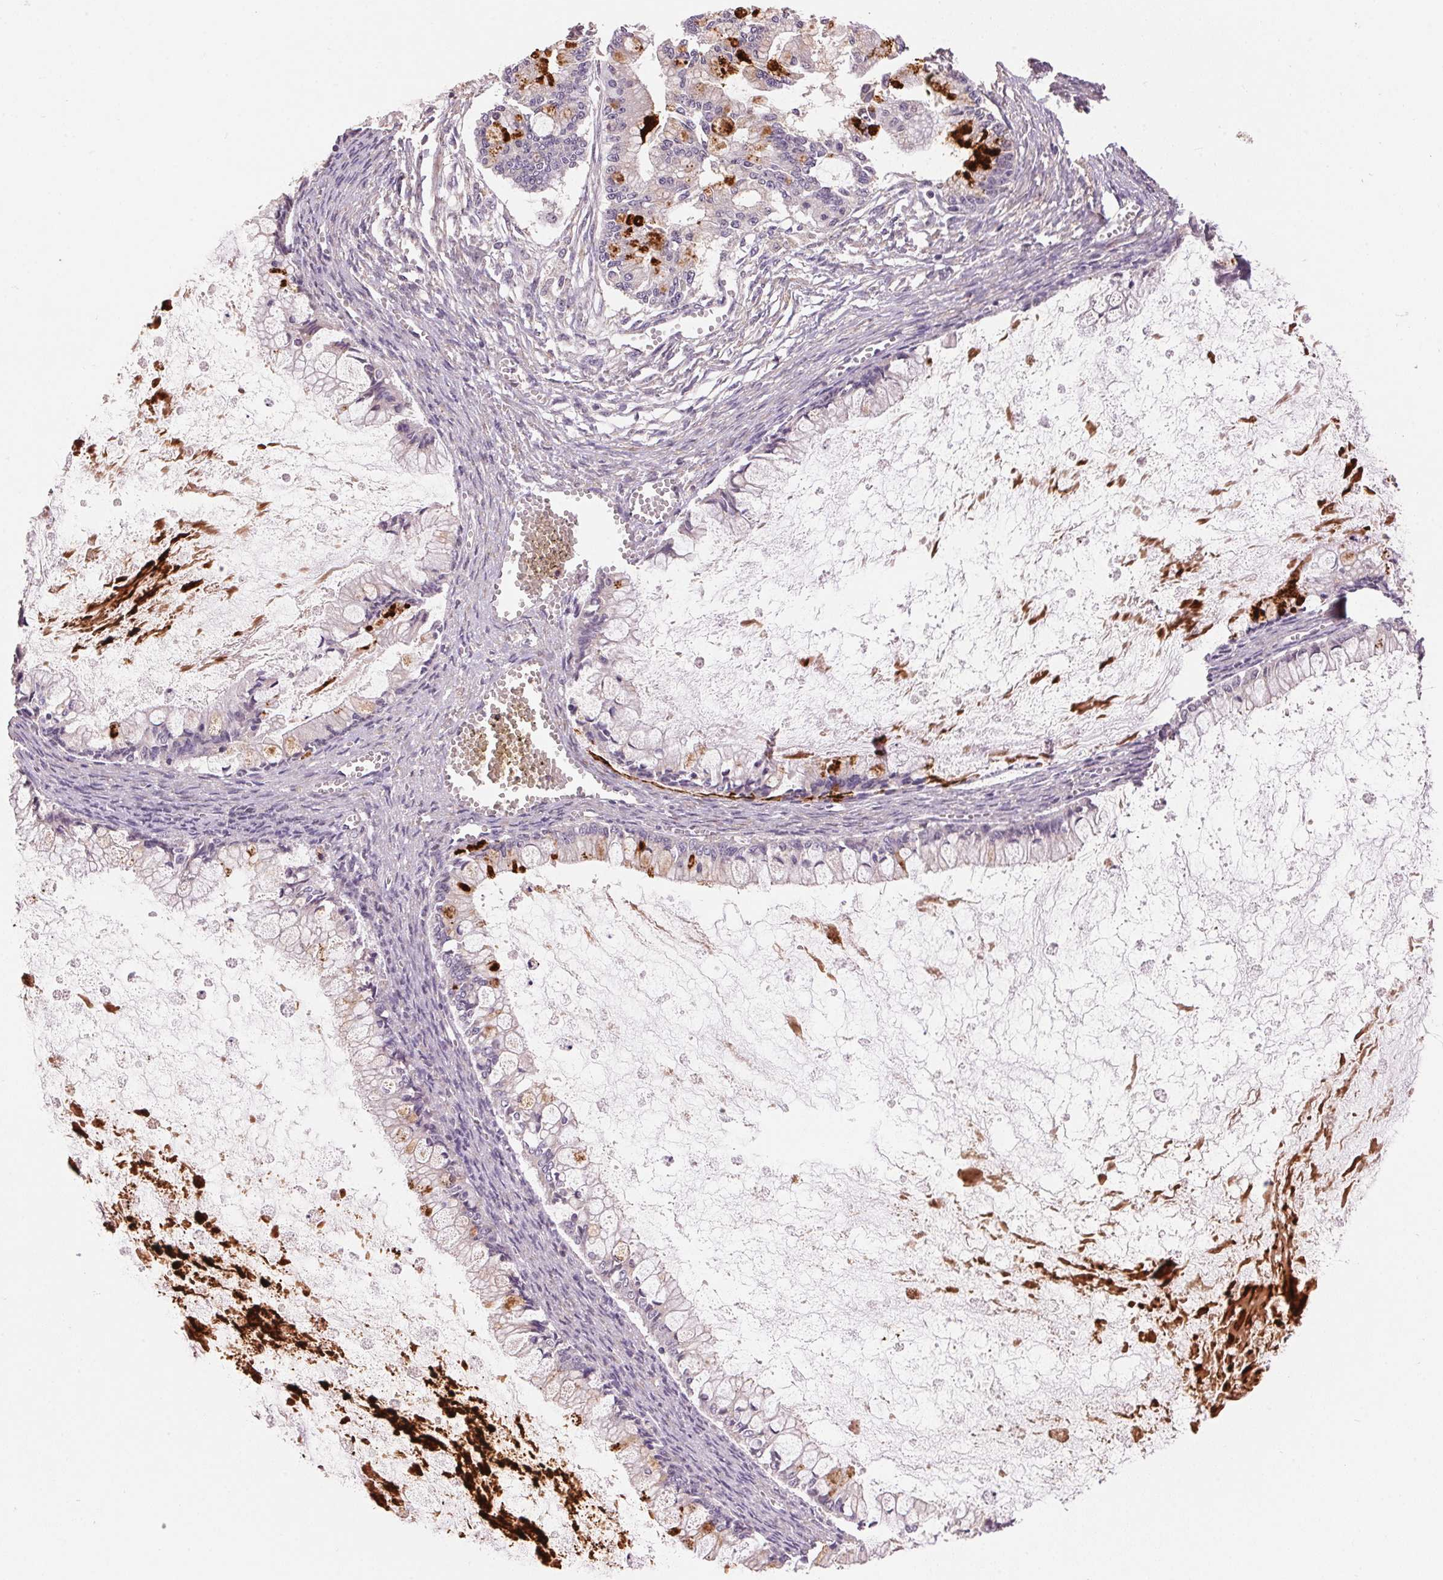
{"staining": {"intensity": "strong", "quantity": "<25%", "location": "cytoplasmic/membranous"}, "tissue": "ovarian cancer", "cell_type": "Tumor cells", "image_type": "cancer", "snomed": [{"axis": "morphology", "description": "Cystadenocarcinoma, mucinous, NOS"}, {"axis": "topography", "description": "Ovary"}], "caption": "Immunohistochemical staining of mucinous cystadenocarcinoma (ovarian) displays medium levels of strong cytoplasmic/membranous positivity in approximately <25% of tumor cells.", "gene": "LYZL6", "patient": {"sex": "female", "age": 67}}